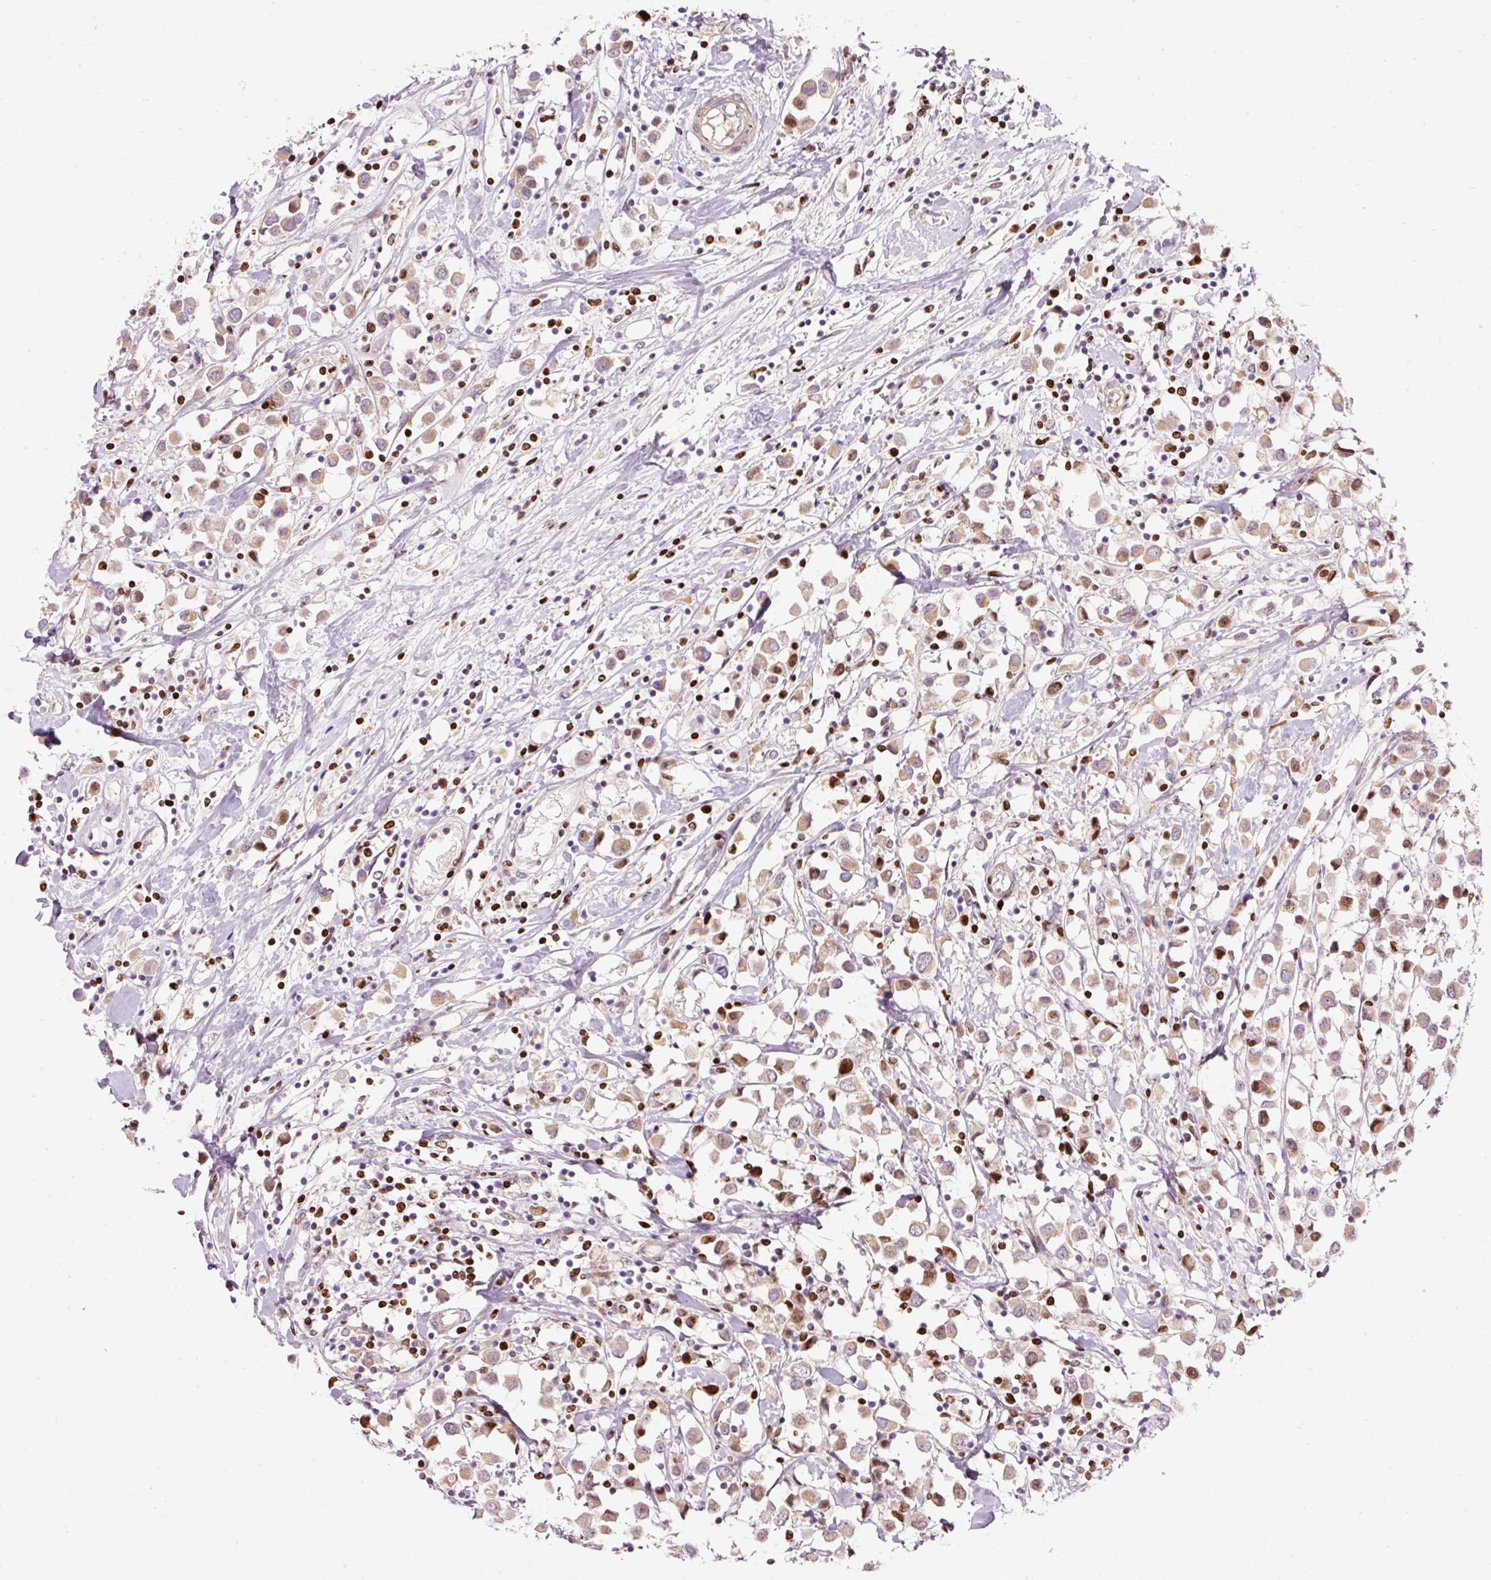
{"staining": {"intensity": "weak", "quantity": ">75%", "location": "cytoplasmic/membranous"}, "tissue": "breast cancer", "cell_type": "Tumor cells", "image_type": "cancer", "snomed": [{"axis": "morphology", "description": "Duct carcinoma"}, {"axis": "topography", "description": "Breast"}], "caption": "Immunohistochemistry (IHC) (DAB (3,3'-diaminobenzidine)) staining of breast cancer (invasive ductal carcinoma) shows weak cytoplasmic/membranous protein expression in approximately >75% of tumor cells. (IHC, brightfield microscopy, high magnification).", "gene": "TMEM8B", "patient": {"sex": "female", "age": 61}}